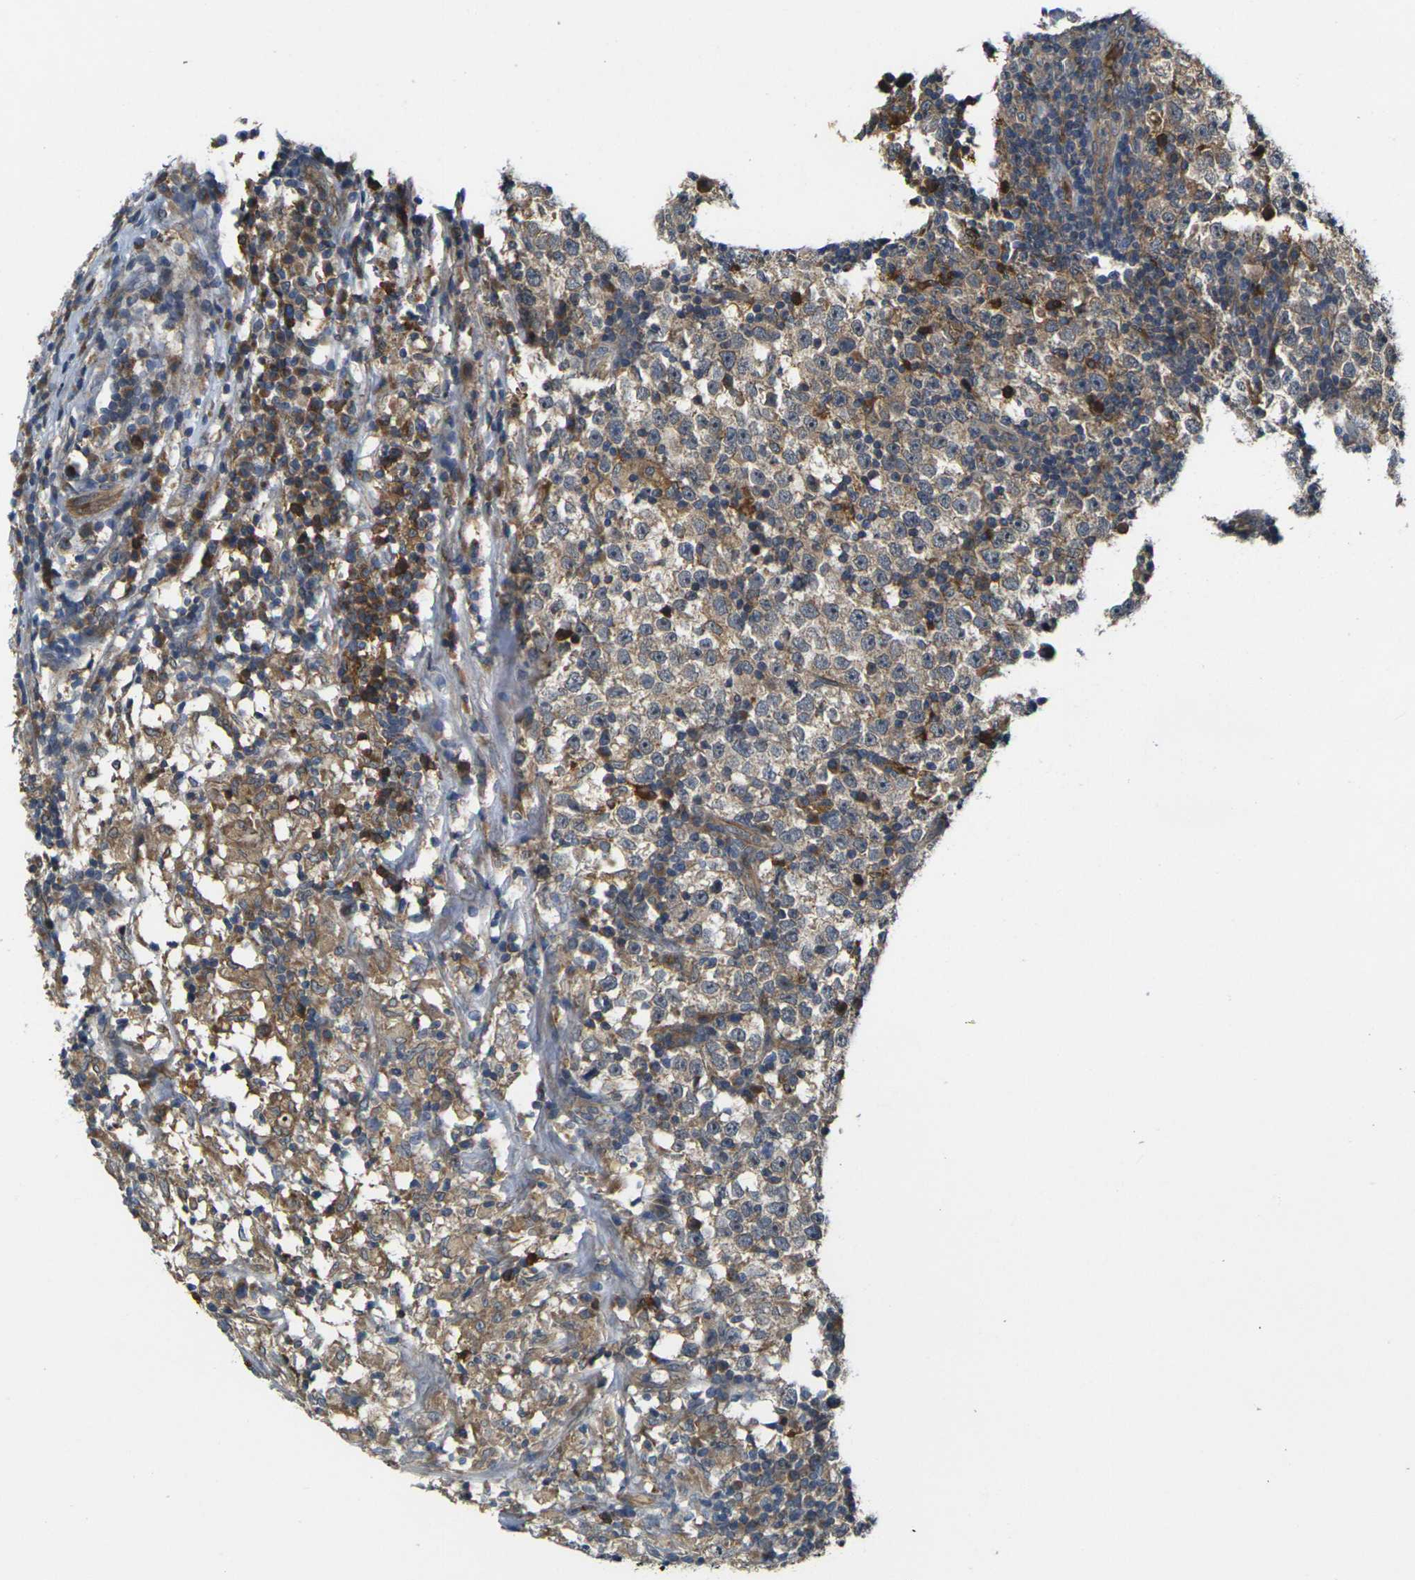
{"staining": {"intensity": "moderate", "quantity": "25%-75%", "location": "cytoplasmic/membranous"}, "tissue": "testis cancer", "cell_type": "Tumor cells", "image_type": "cancer", "snomed": [{"axis": "morphology", "description": "Seminoma, NOS"}, {"axis": "topography", "description": "Testis"}], "caption": "Immunohistochemical staining of human testis cancer (seminoma) displays medium levels of moderate cytoplasmic/membranous protein staining in about 25%-75% of tumor cells.", "gene": "FZD1", "patient": {"sex": "male", "age": 43}}